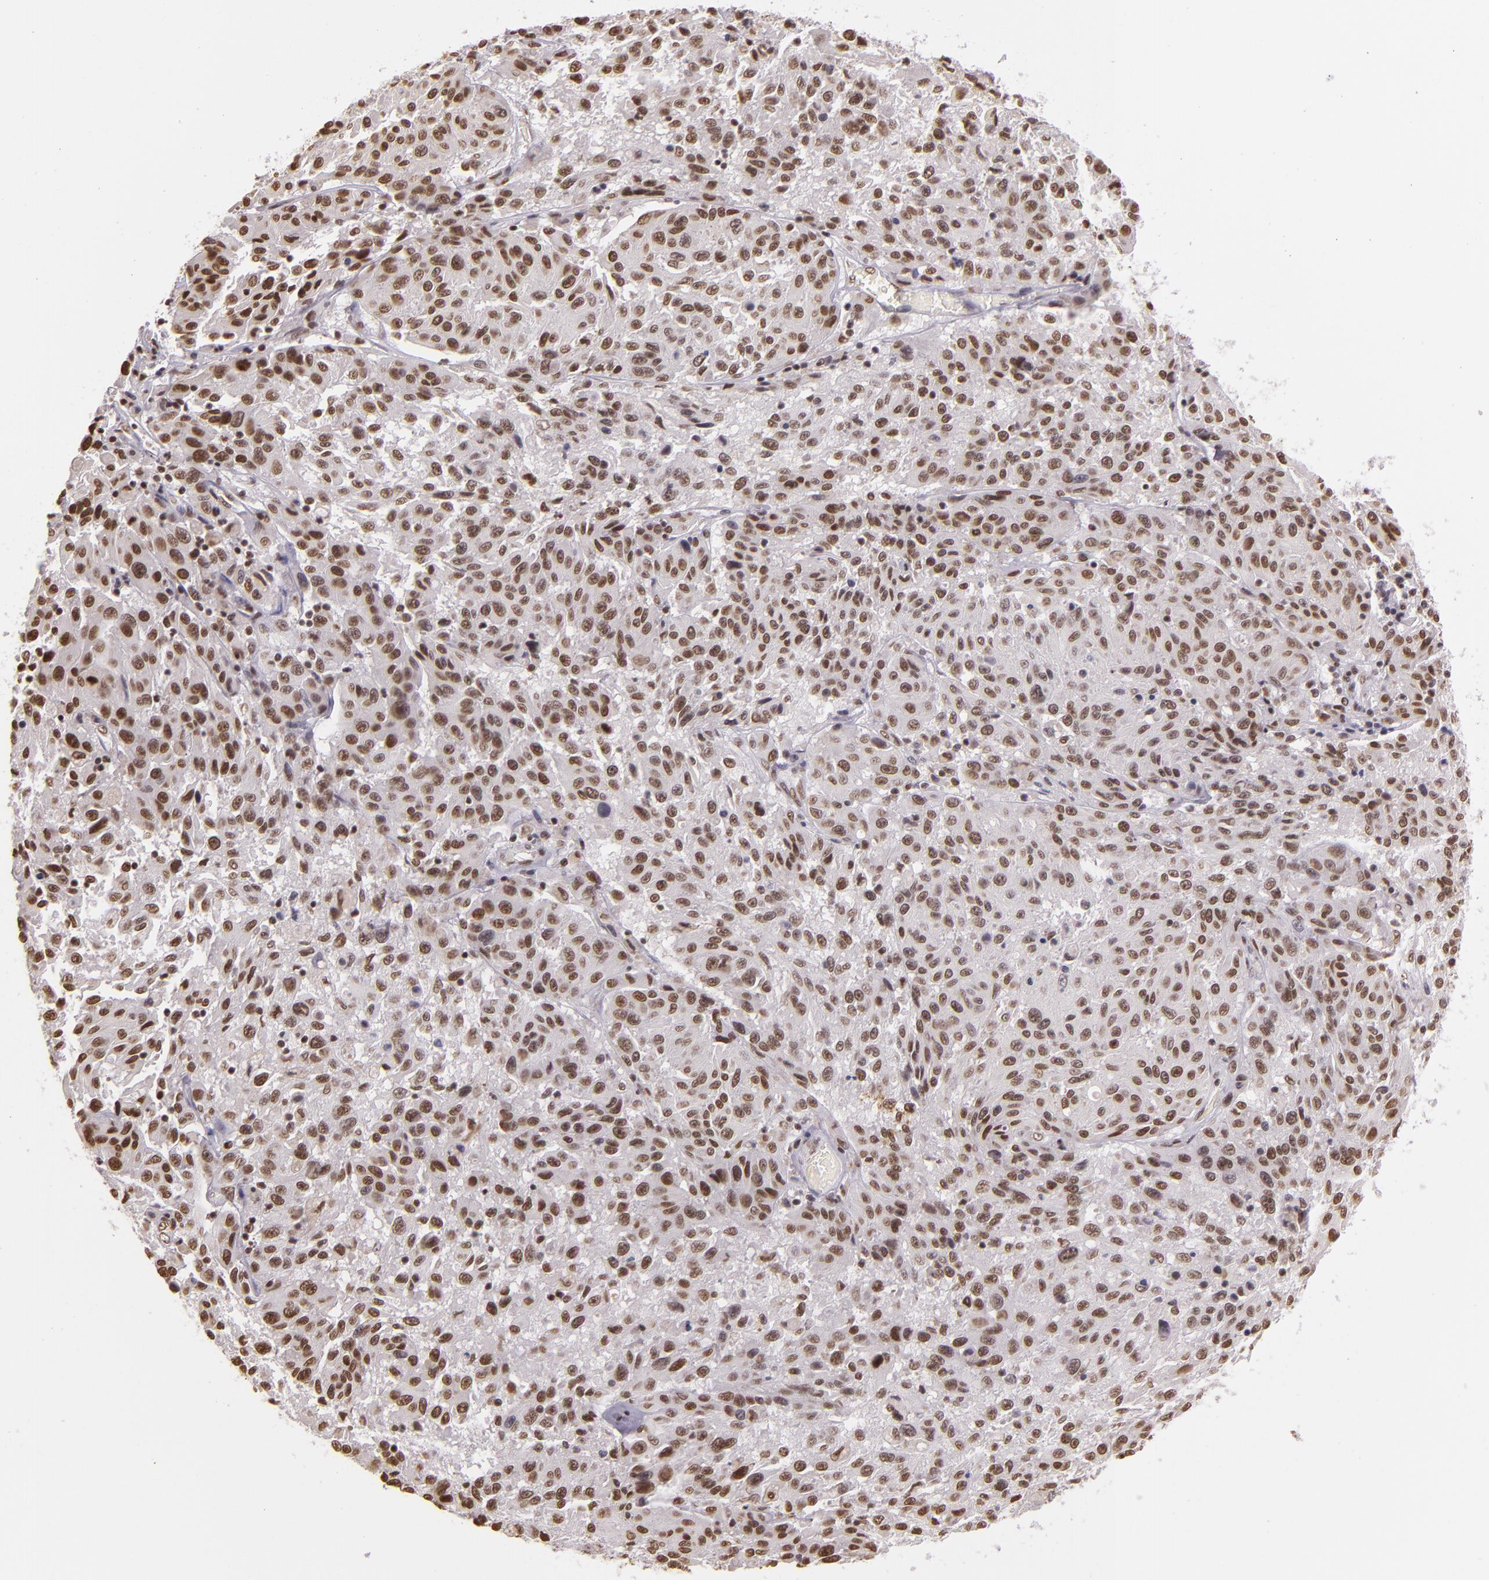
{"staining": {"intensity": "moderate", "quantity": ">75%", "location": "nuclear"}, "tissue": "melanoma", "cell_type": "Tumor cells", "image_type": "cancer", "snomed": [{"axis": "morphology", "description": "Malignant melanoma, NOS"}, {"axis": "topography", "description": "Skin"}], "caption": "Malignant melanoma stained with a brown dye exhibits moderate nuclear positive expression in about >75% of tumor cells.", "gene": "USF1", "patient": {"sex": "female", "age": 77}}